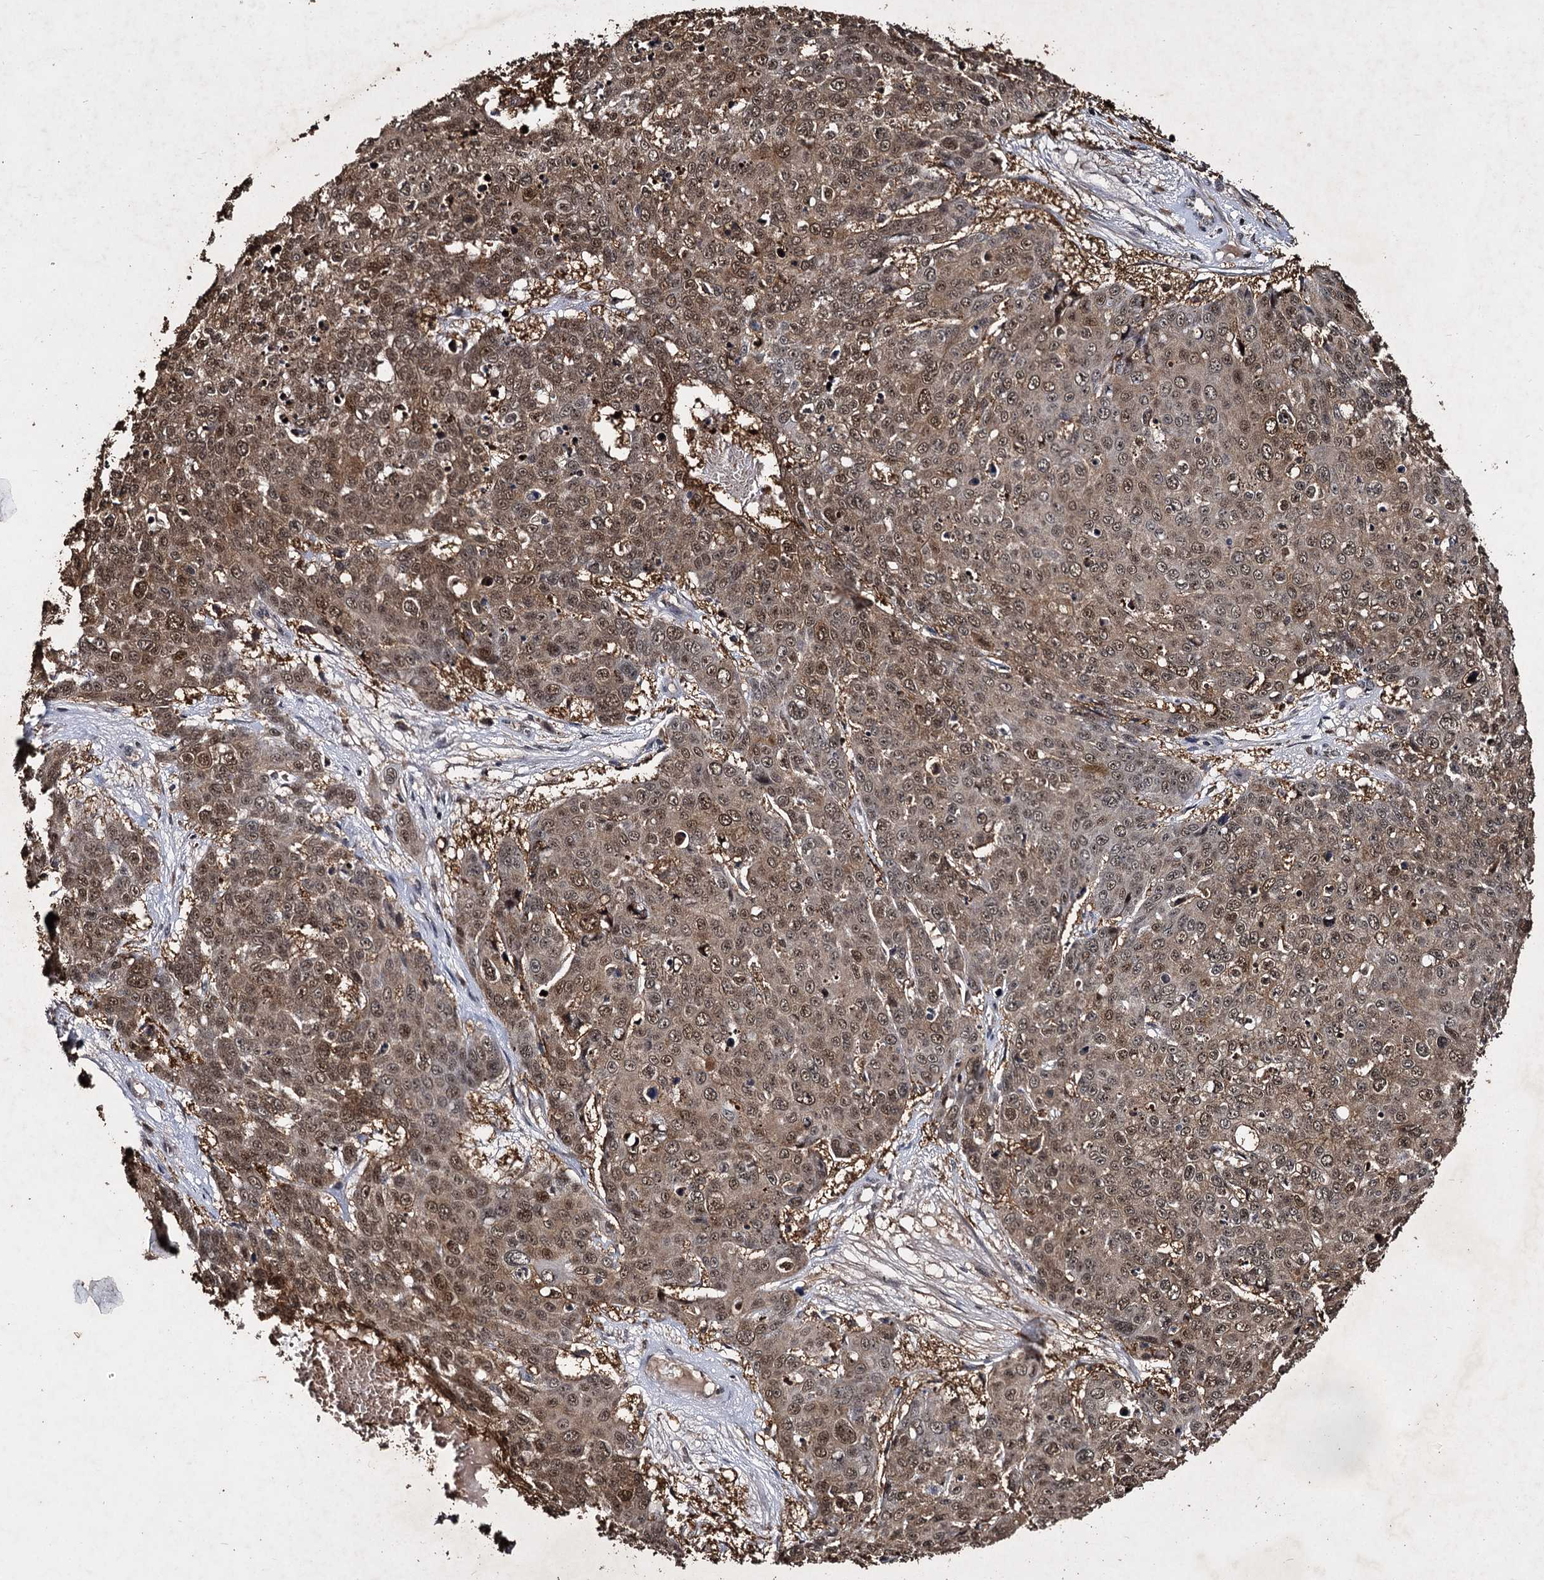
{"staining": {"intensity": "moderate", "quantity": ">75%", "location": "cytoplasmic/membranous,nuclear"}, "tissue": "skin cancer", "cell_type": "Tumor cells", "image_type": "cancer", "snomed": [{"axis": "morphology", "description": "Squamous cell carcinoma, NOS"}, {"axis": "topography", "description": "Skin"}], "caption": "Immunohistochemistry (IHC) (DAB) staining of human squamous cell carcinoma (skin) shows moderate cytoplasmic/membranous and nuclear protein positivity in about >75% of tumor cells.", "gene": "SLC46A3", "patient": {"sex": "male", "age": 71}}